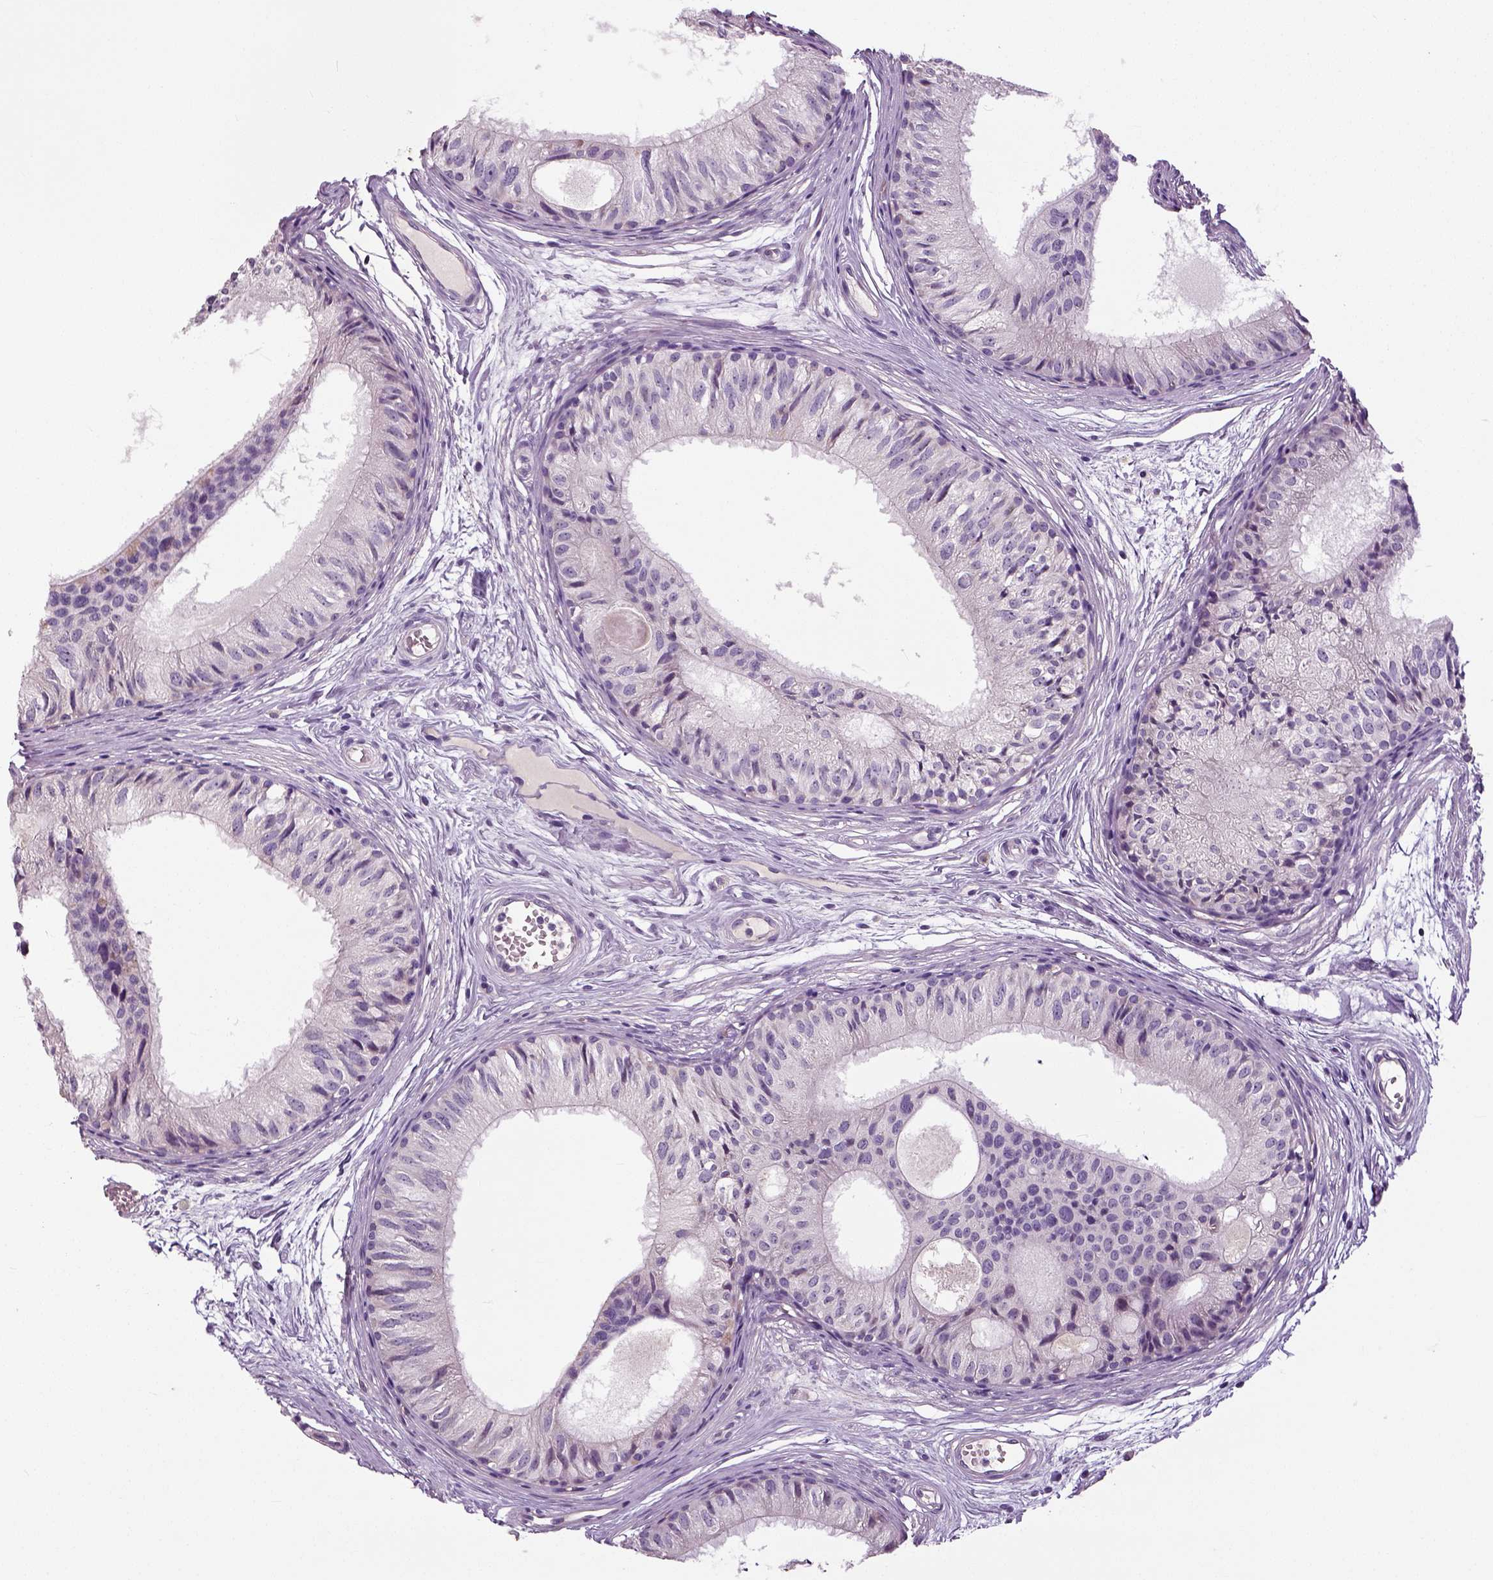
{"staining": {"intensity": "negative", "quantity": "none", "location": "none"}, "tissue": "epididymis", "cell_type": "Glandular cells", "image_type": "normal", "snomed": [{"axis": "morphology", "description": "Normal tissue, NOS"}, {"axis": "topography", "description": "Epididymis"}], "caption": "Immunohistochemistry (IHC) image of benign epididymis: human epididymis stained with DAB displays no significant protein staining in glandular cells. Brightfield microscopy of immunohistochemistry (IHC) stained with DAB (brown) and hematoxylin (blue), captured at high magnification.", "gene": "NECAB1", "patient": {"sex": "male", "age": 25}}